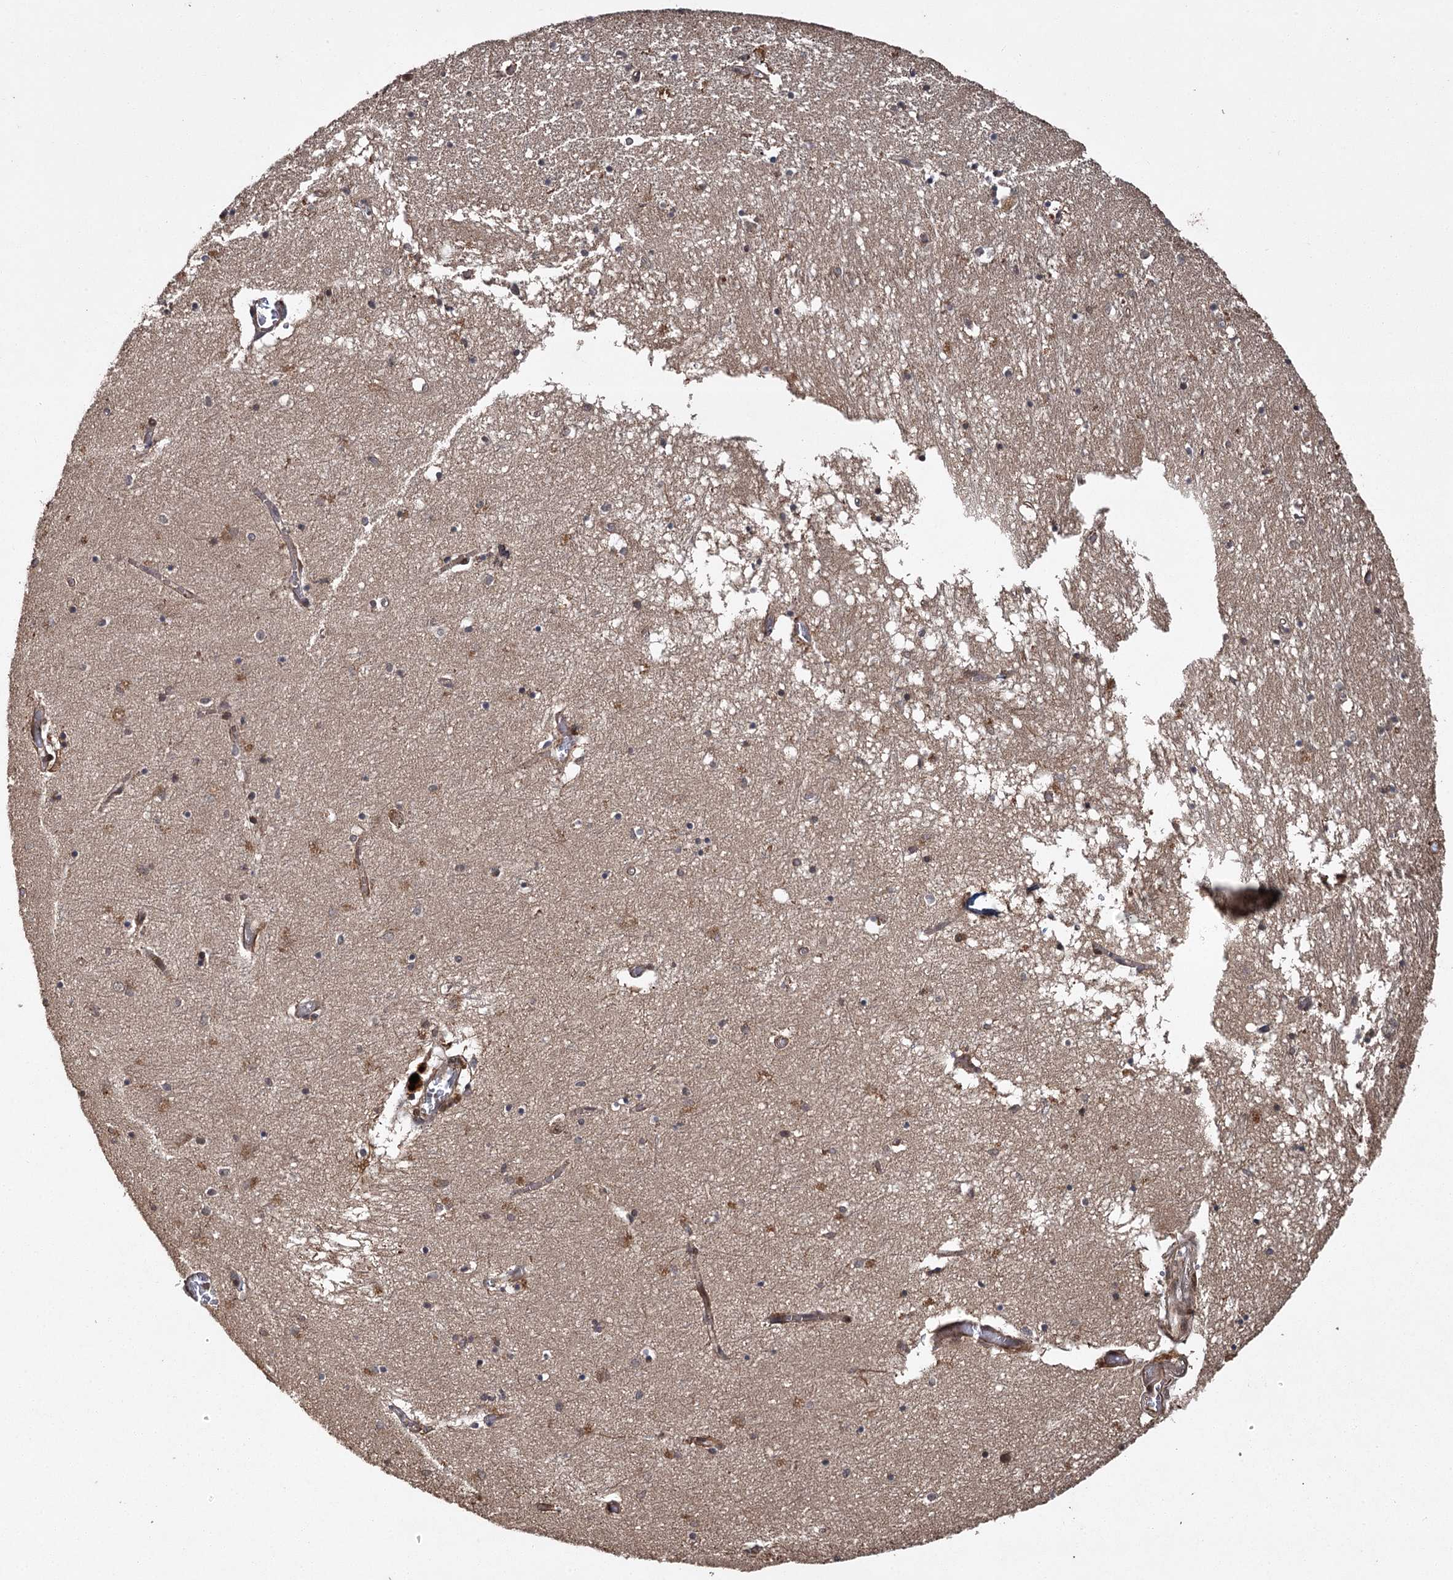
{"staining": {"intensity": "moderate", "quantity": "25%-75%", "location": "cytoplasmic/membranous"}, "tissue": "hippocampus", "cell_type": "Glial cells", "image_type": "normal", "snomed": [{"axis": "morphology", "description": "Normal tissue, NOS"}, {"axis": "topography", "description": "Hippocampus"}], "caption": "Immunohistochemical staining of unremarkable human hippocampus reveals moderate cytoplasmic/membranous protein positivity in approximately 25%-75% of glial cells.", "gene": "RPAP3", "patient": {"sex": "male", "age": 70}}